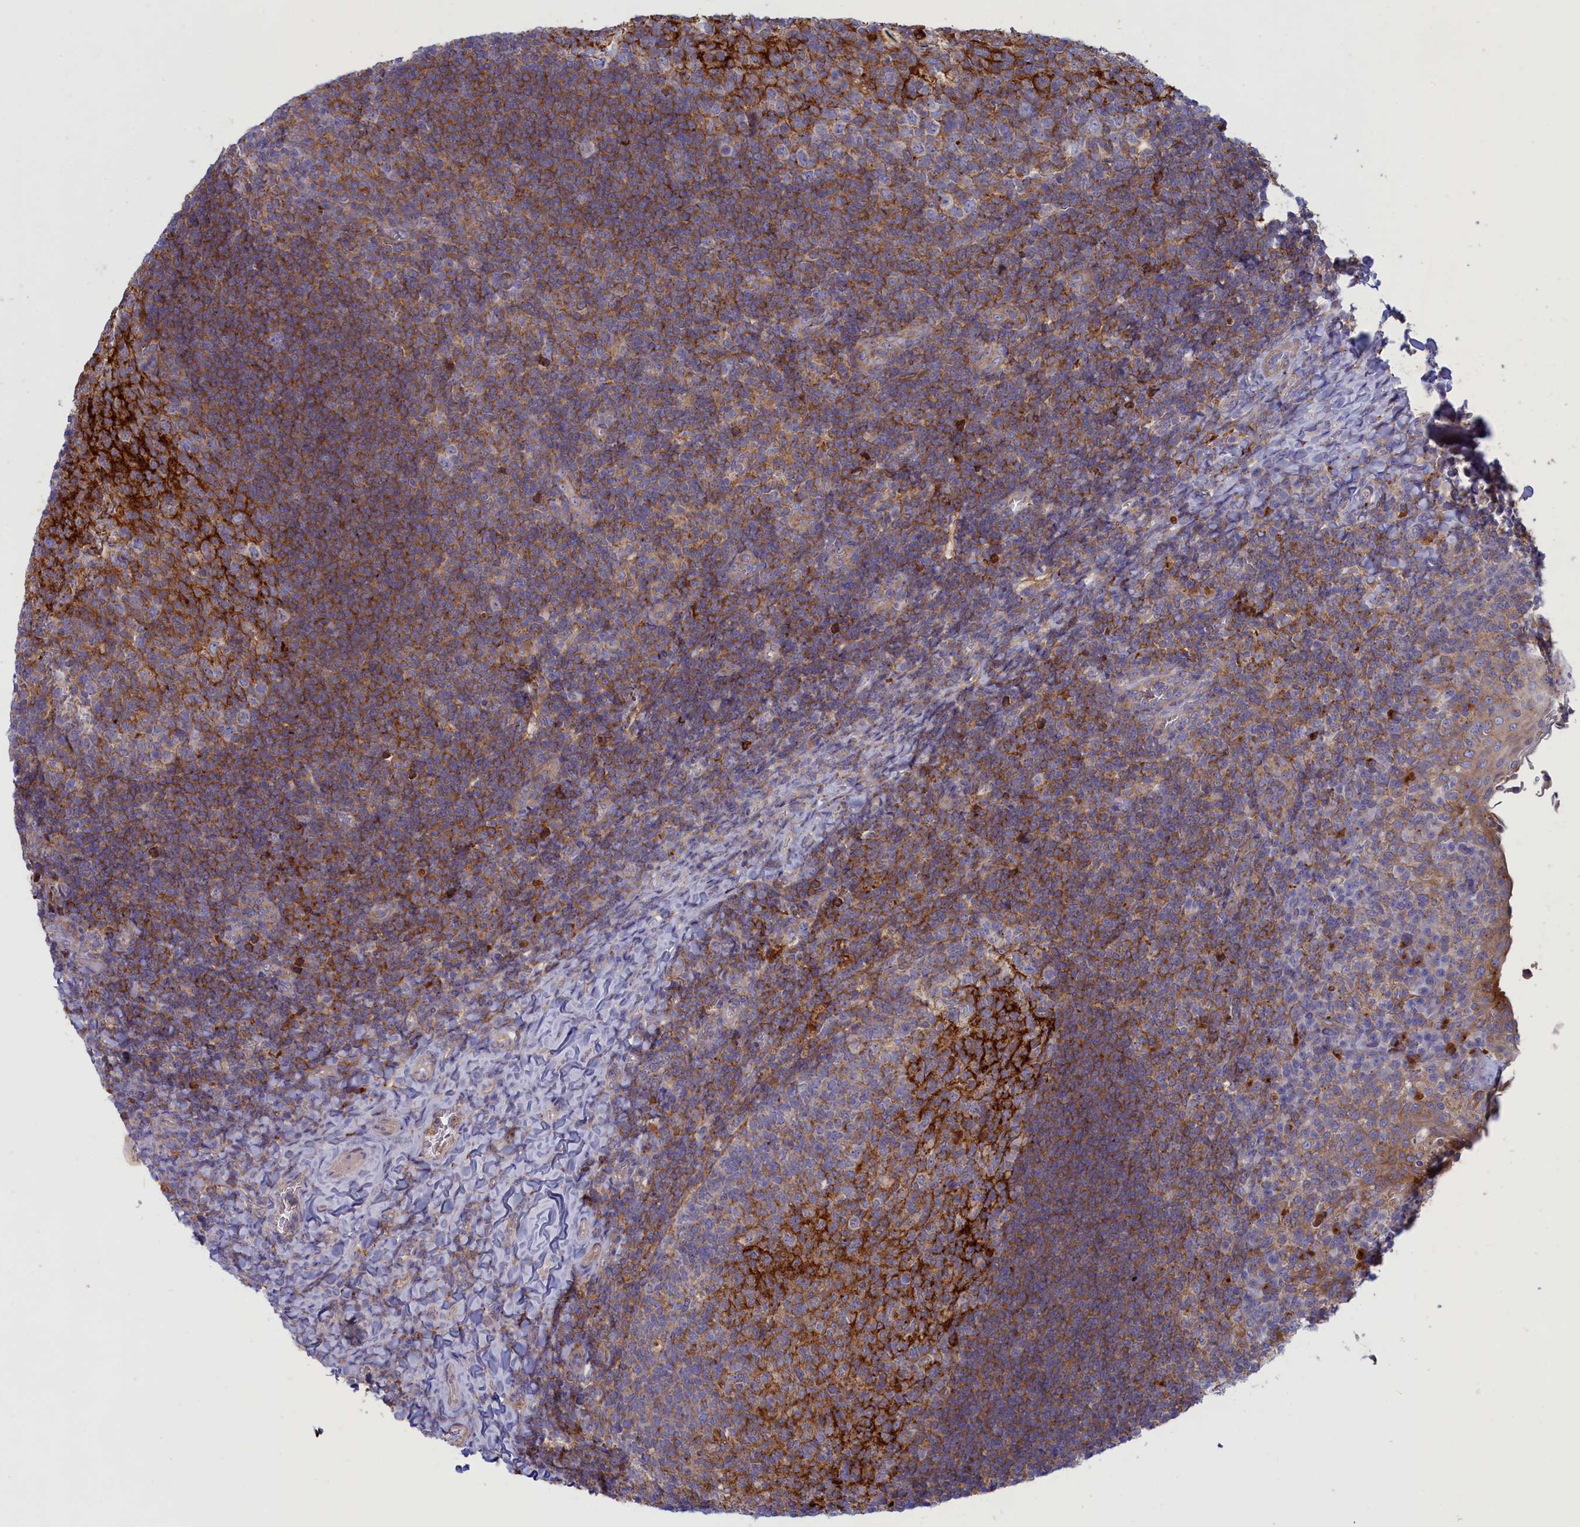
{"staining": {"intensity": "strong", "quantity": "<25%", "location": "cytoplasmic/membranous"}, "tissue": "tonsil", "cell_type": "Germinal center cells", "image_type": "normal", "snomed": [{"axis": "morphology", "description": "Normal tissue, NOS"}, {"axis": "topography", "description": "Tonsil"}], "caption": "About <25% of germinal center cells in normal tonsil show strong cytoplasmic/membranous protein expression as visualized by brown immunohistochemical staining.", "gene": "SCAMP4", "patient": {"sex": "female", "age": 10}}